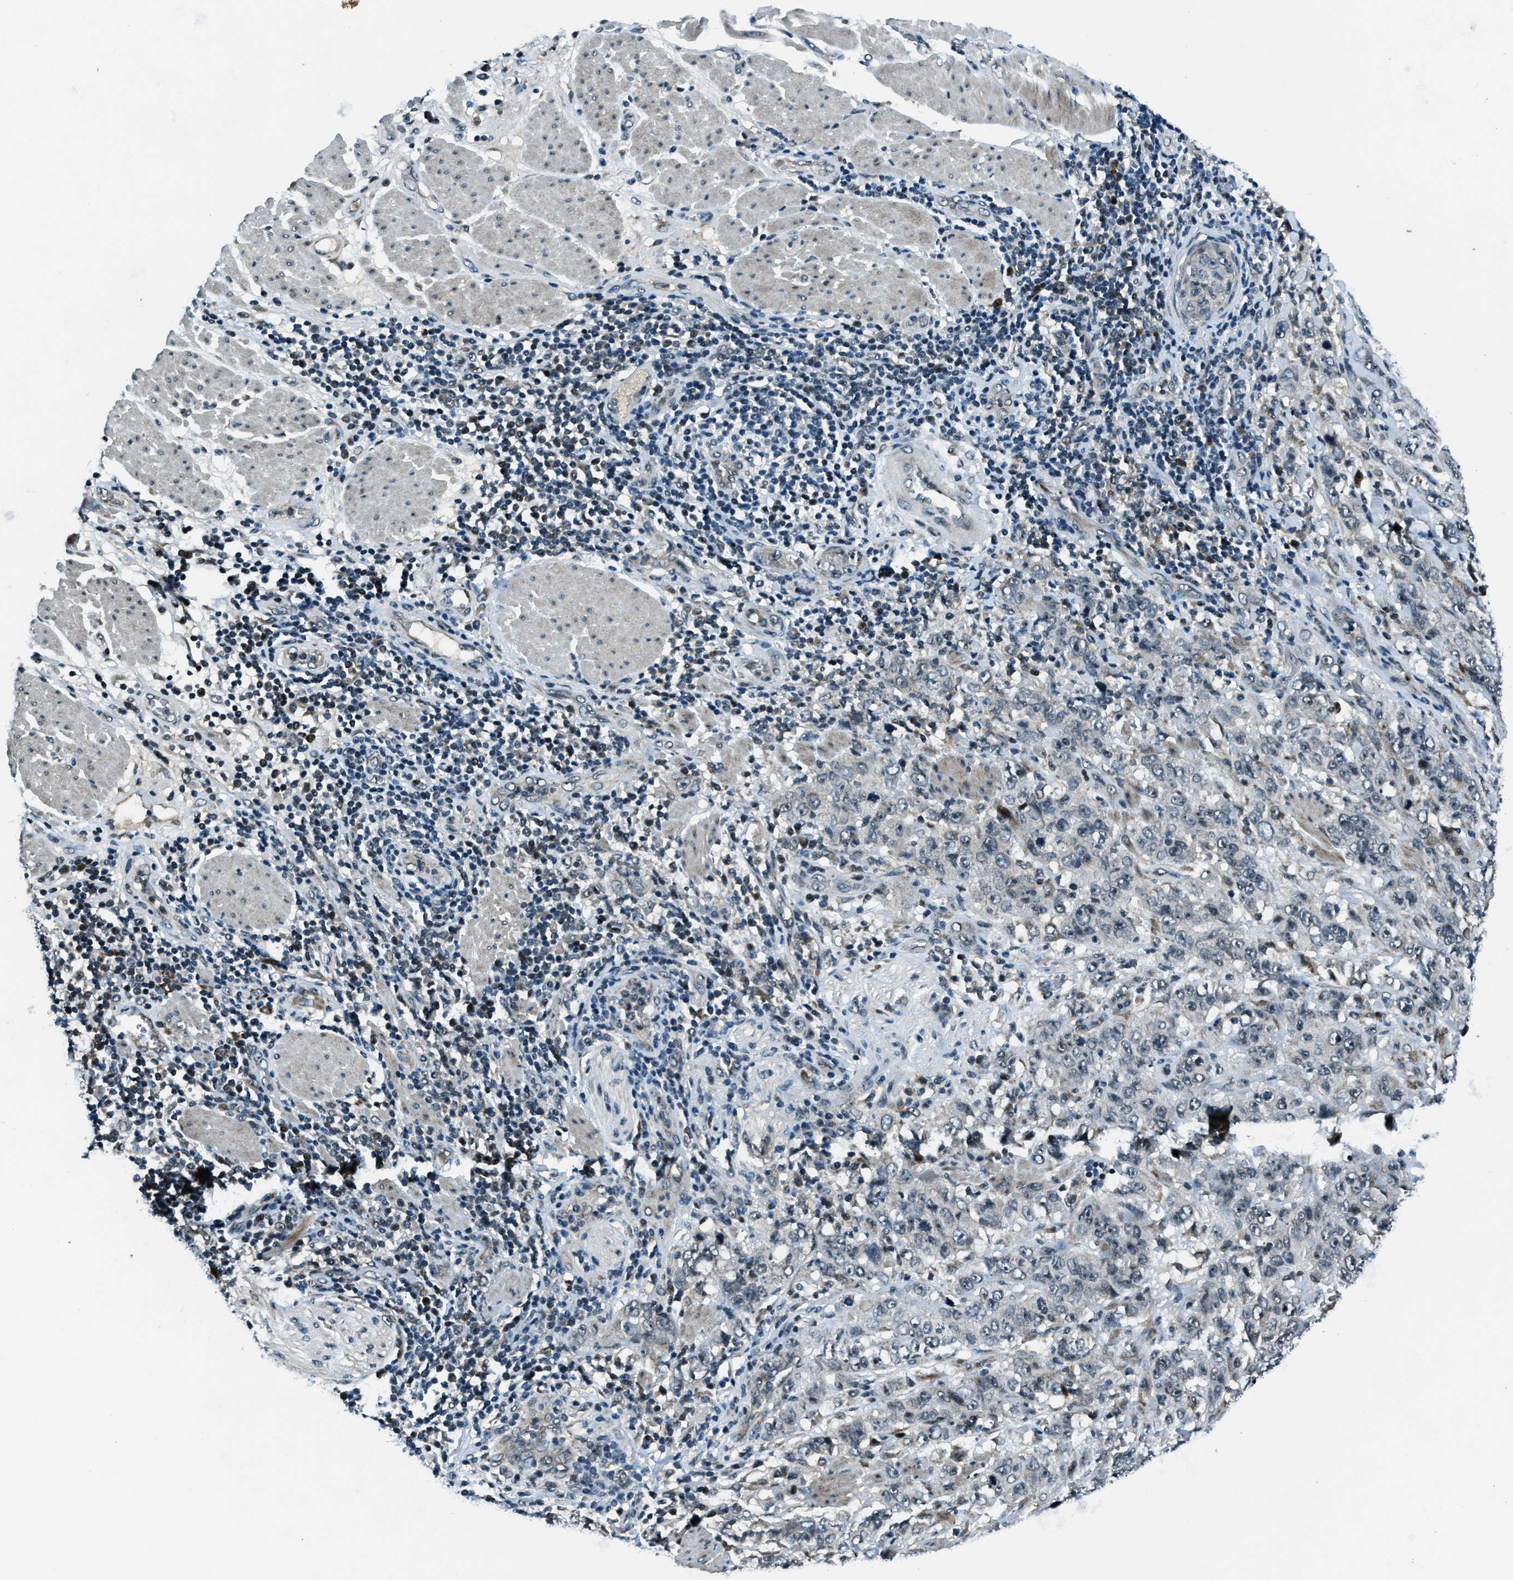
{"staining": {"intensity": "negative", "quantity": "none", "location": "none"}, "tissue": "stomach cancer", "cell_type": "Tumor cells", "image_type": "cancer", "snomed": [{"axis": "morphology", "description": "Adenocarcinoma, NOS"}, {"axis": "topography", "description": "Stomach"}], "caption": "Tumor cells are negative for brown protein staining in stomach cancer.", "gene": "ACTL9", "patient": {"sex": "male", "age": 48}}